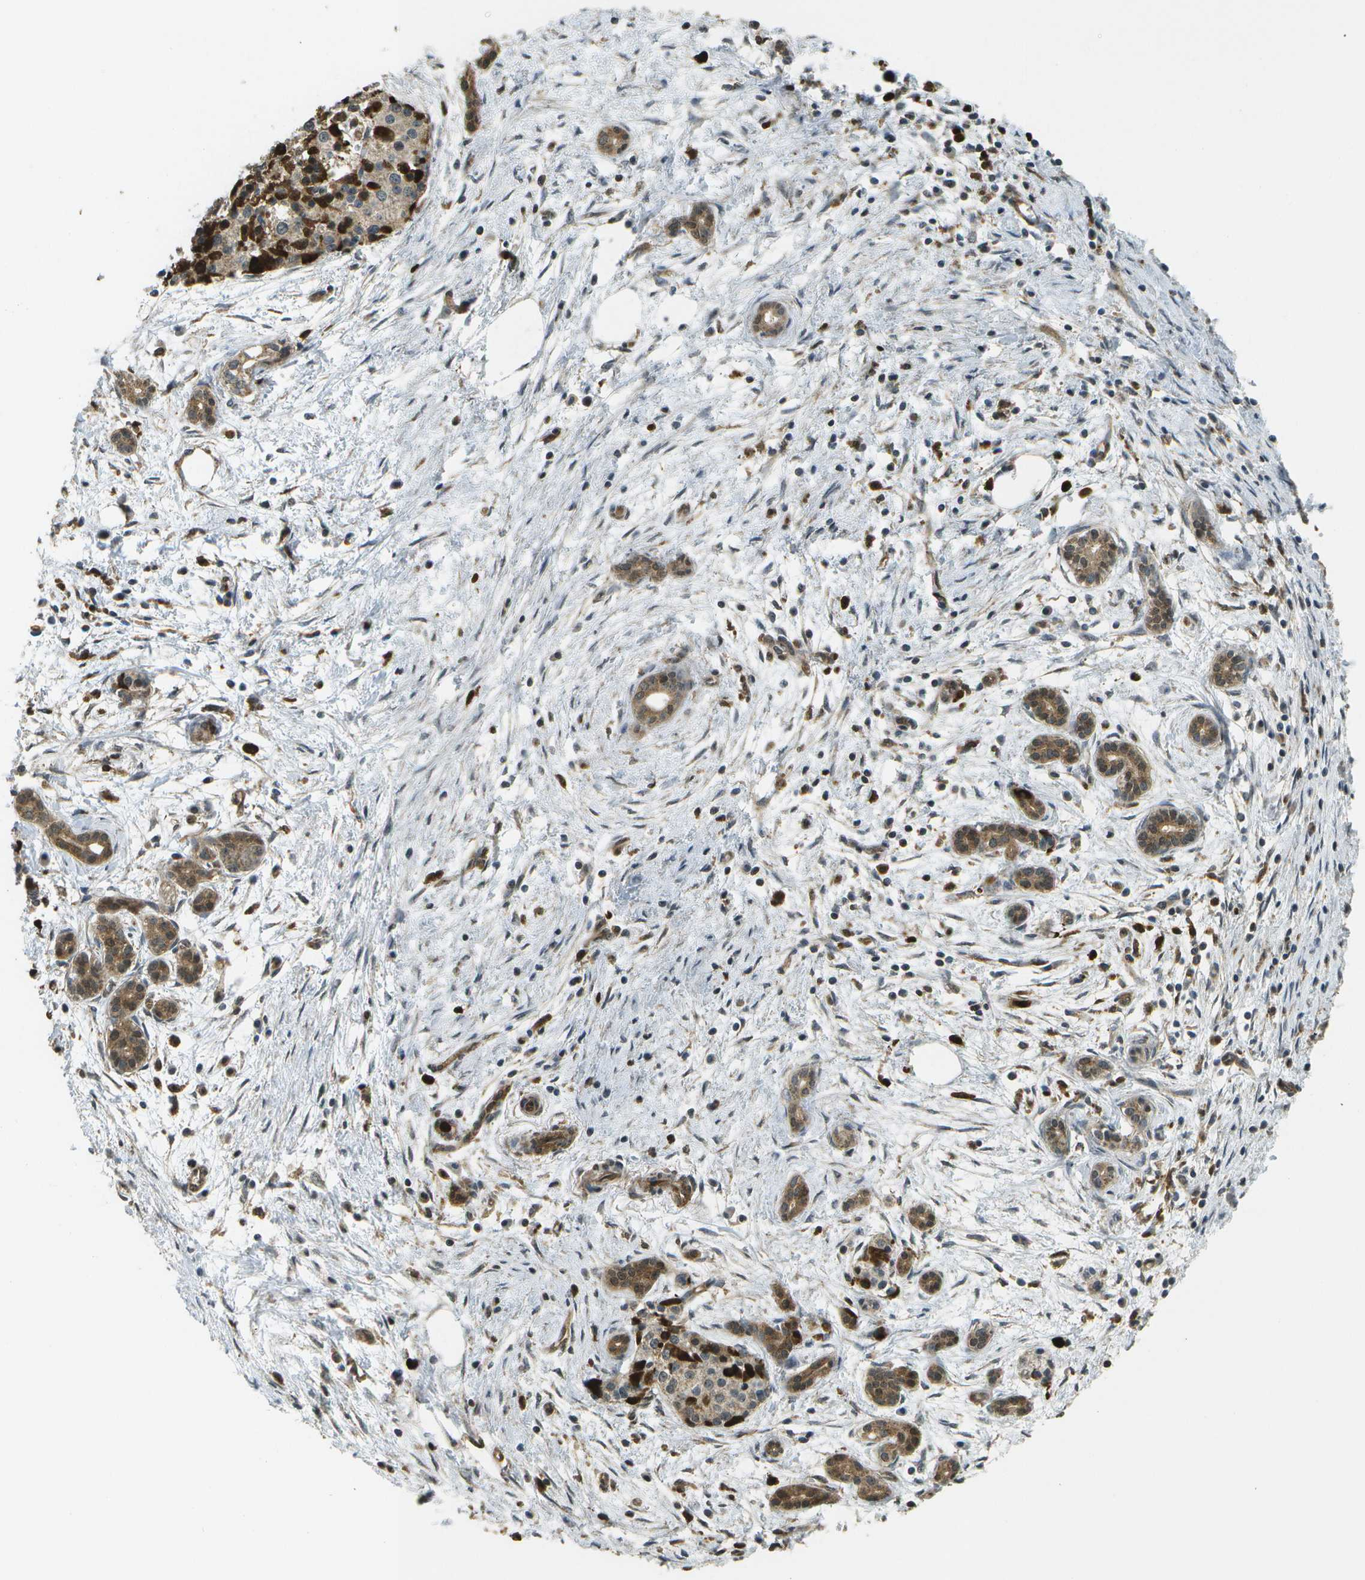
{"staining": {"intensity": "moderate", "quantity": ">75%", "location": "cytoplasmic/membranous"}, "tissue": "pancreatic cancer", "cell_type": "Tumor cells", "image_type": "cancer", "snomed": [{"axis": "morphology", "description": "Adenocarcinoma, NOS"}, {"axis": "topography", "description": "Pancreas"}], "caption": "The histopathology image demonstrates staining of adenocarcinoma (pancreatic), revealing moderate cytoplasmic/membranous protein positivity (brown color) within tumor cells.", "gene": "CACHD1", "patient": {"sex": "female", "age": 70}}